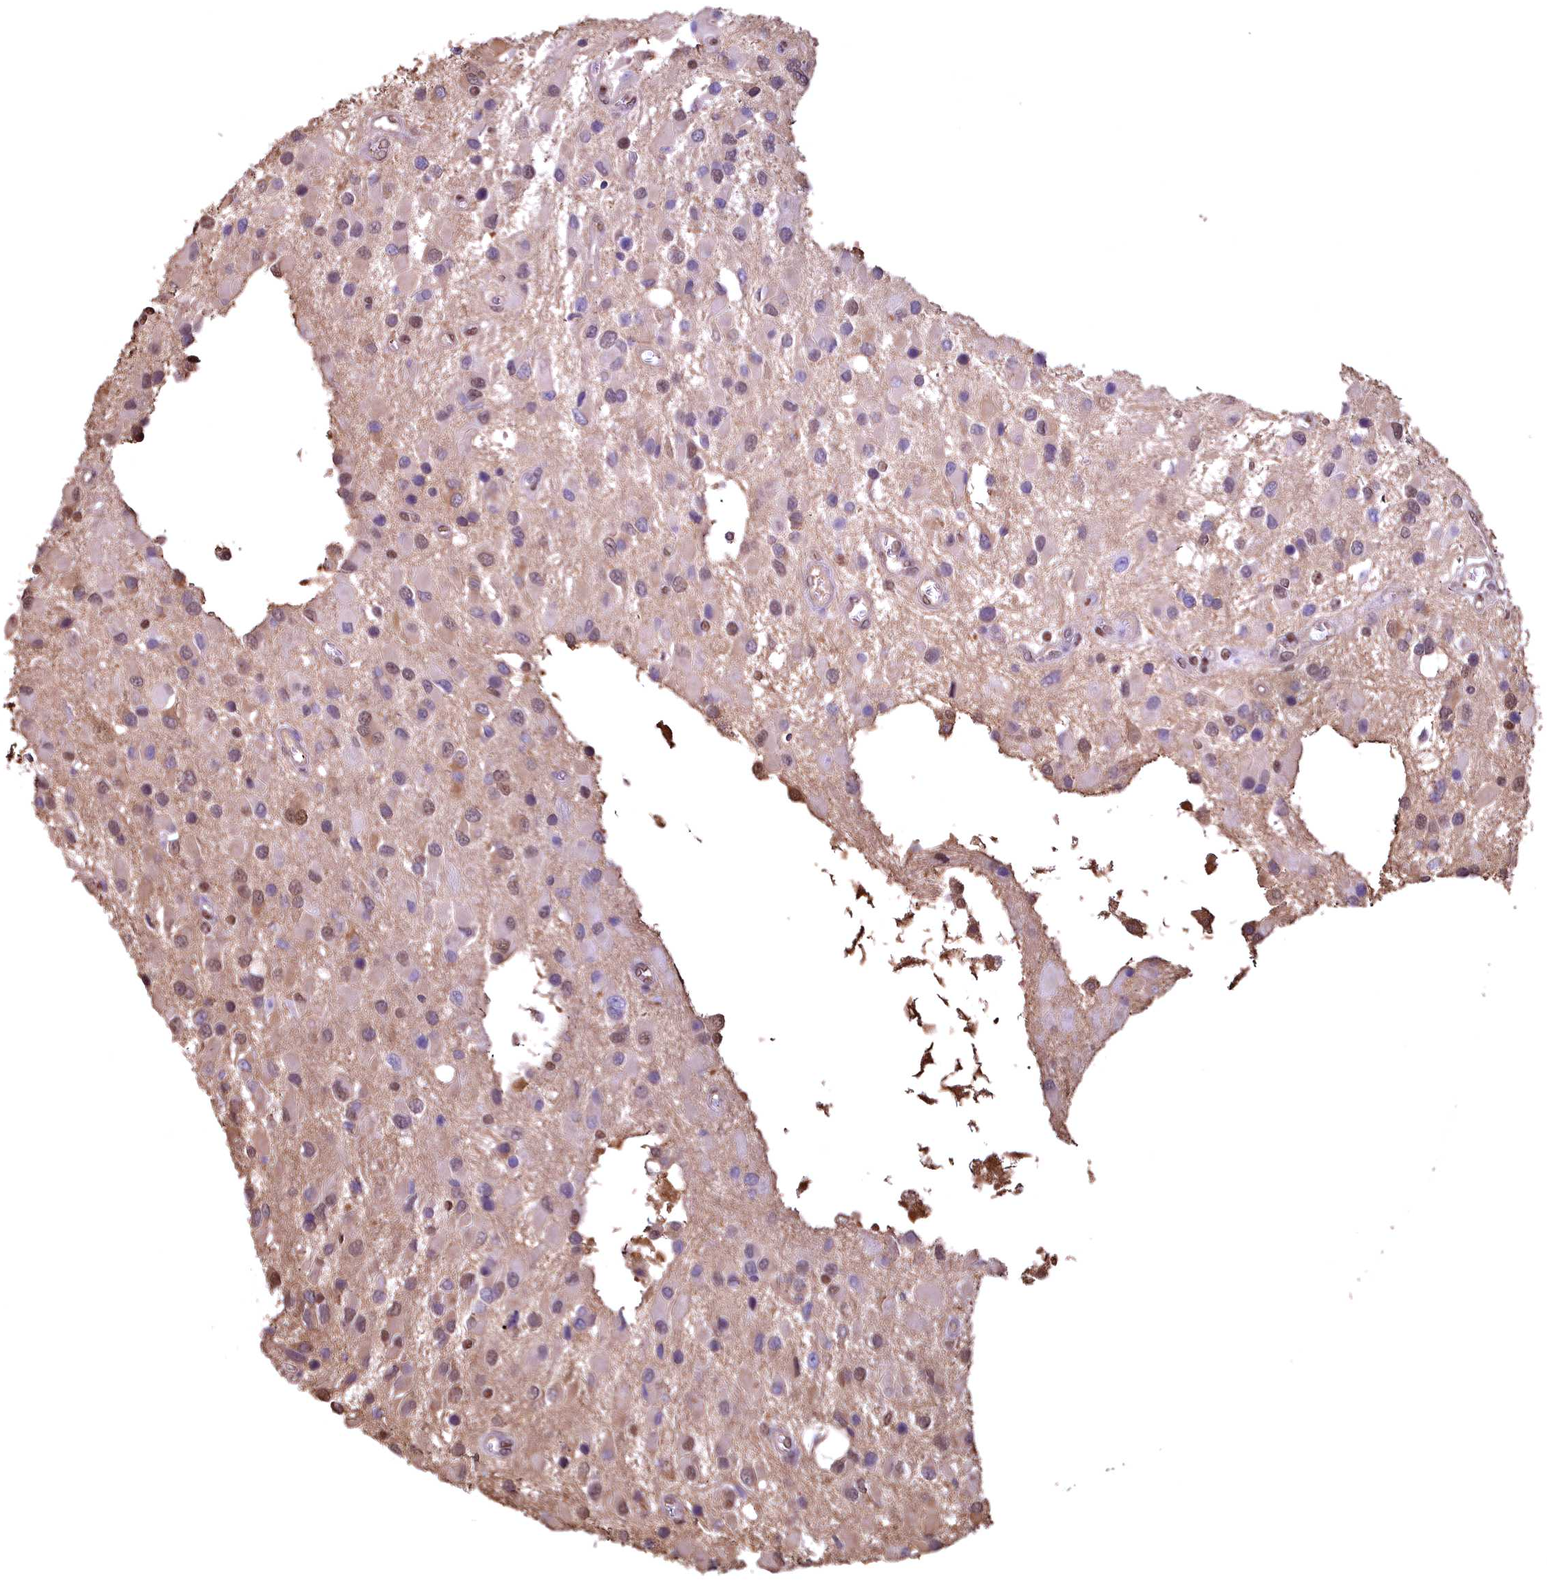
{"staining": {"intensity": "moderate", "quantity": "<25%", "location": "nuclear"}, "tissue": "glioma", "cell_type": "Tumor cells", "image_type": "cancer", "snomed": [{"axis": "morphology", "description": "Glioma, malignant, High grade"}, {"axis": "topography", "description": "Brain"}], "caption": "Protein analysis of glioma tissue reveals moderate nuclear expression in approximately <25% of tumor cells. (DAB IHC with brightfield microscopy, high magnification).", "gene": "GAPDH", "patient": {"sex": "male", "age": 53}}